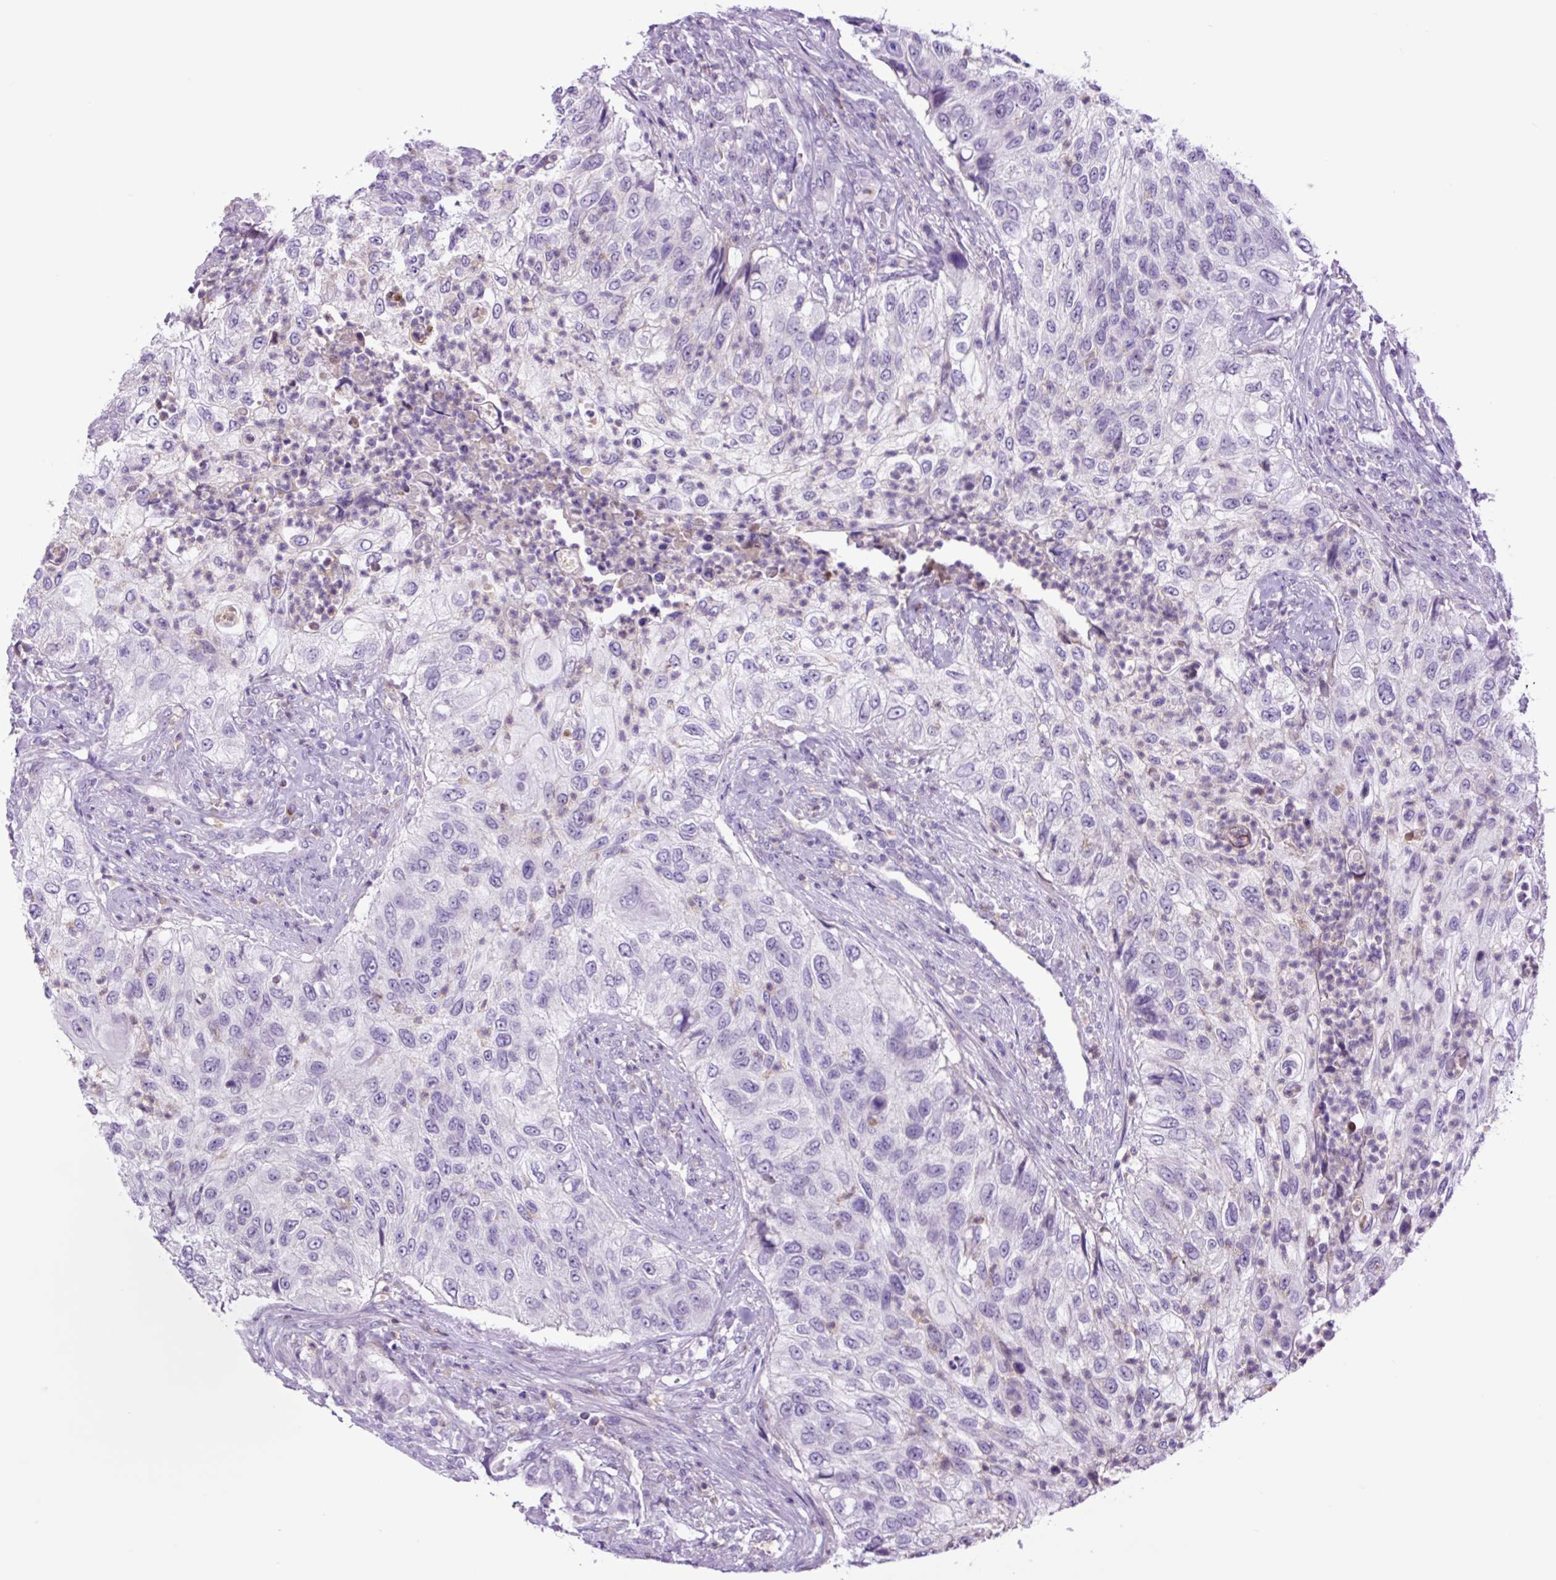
{"staining": {"intensity": "negative", "quantity": "none", "location": "none"}, "tissue": "urothelial cancer", "cell_type": "Tumor cells", "image_type": "cancer", "snomed": [{"axis": "morphology", "description": "Urothelial carcinoma, High grade"}, {"axis": "topography", "description": "Urinary bladder"}], "caption": "This is an immunohistochemistry (IHC) image of high-grade urothelial carcinoma. There is no expression in tumor cells.", "gene": "MFSD3", "patient": {"sex": "female", "age": 60}}